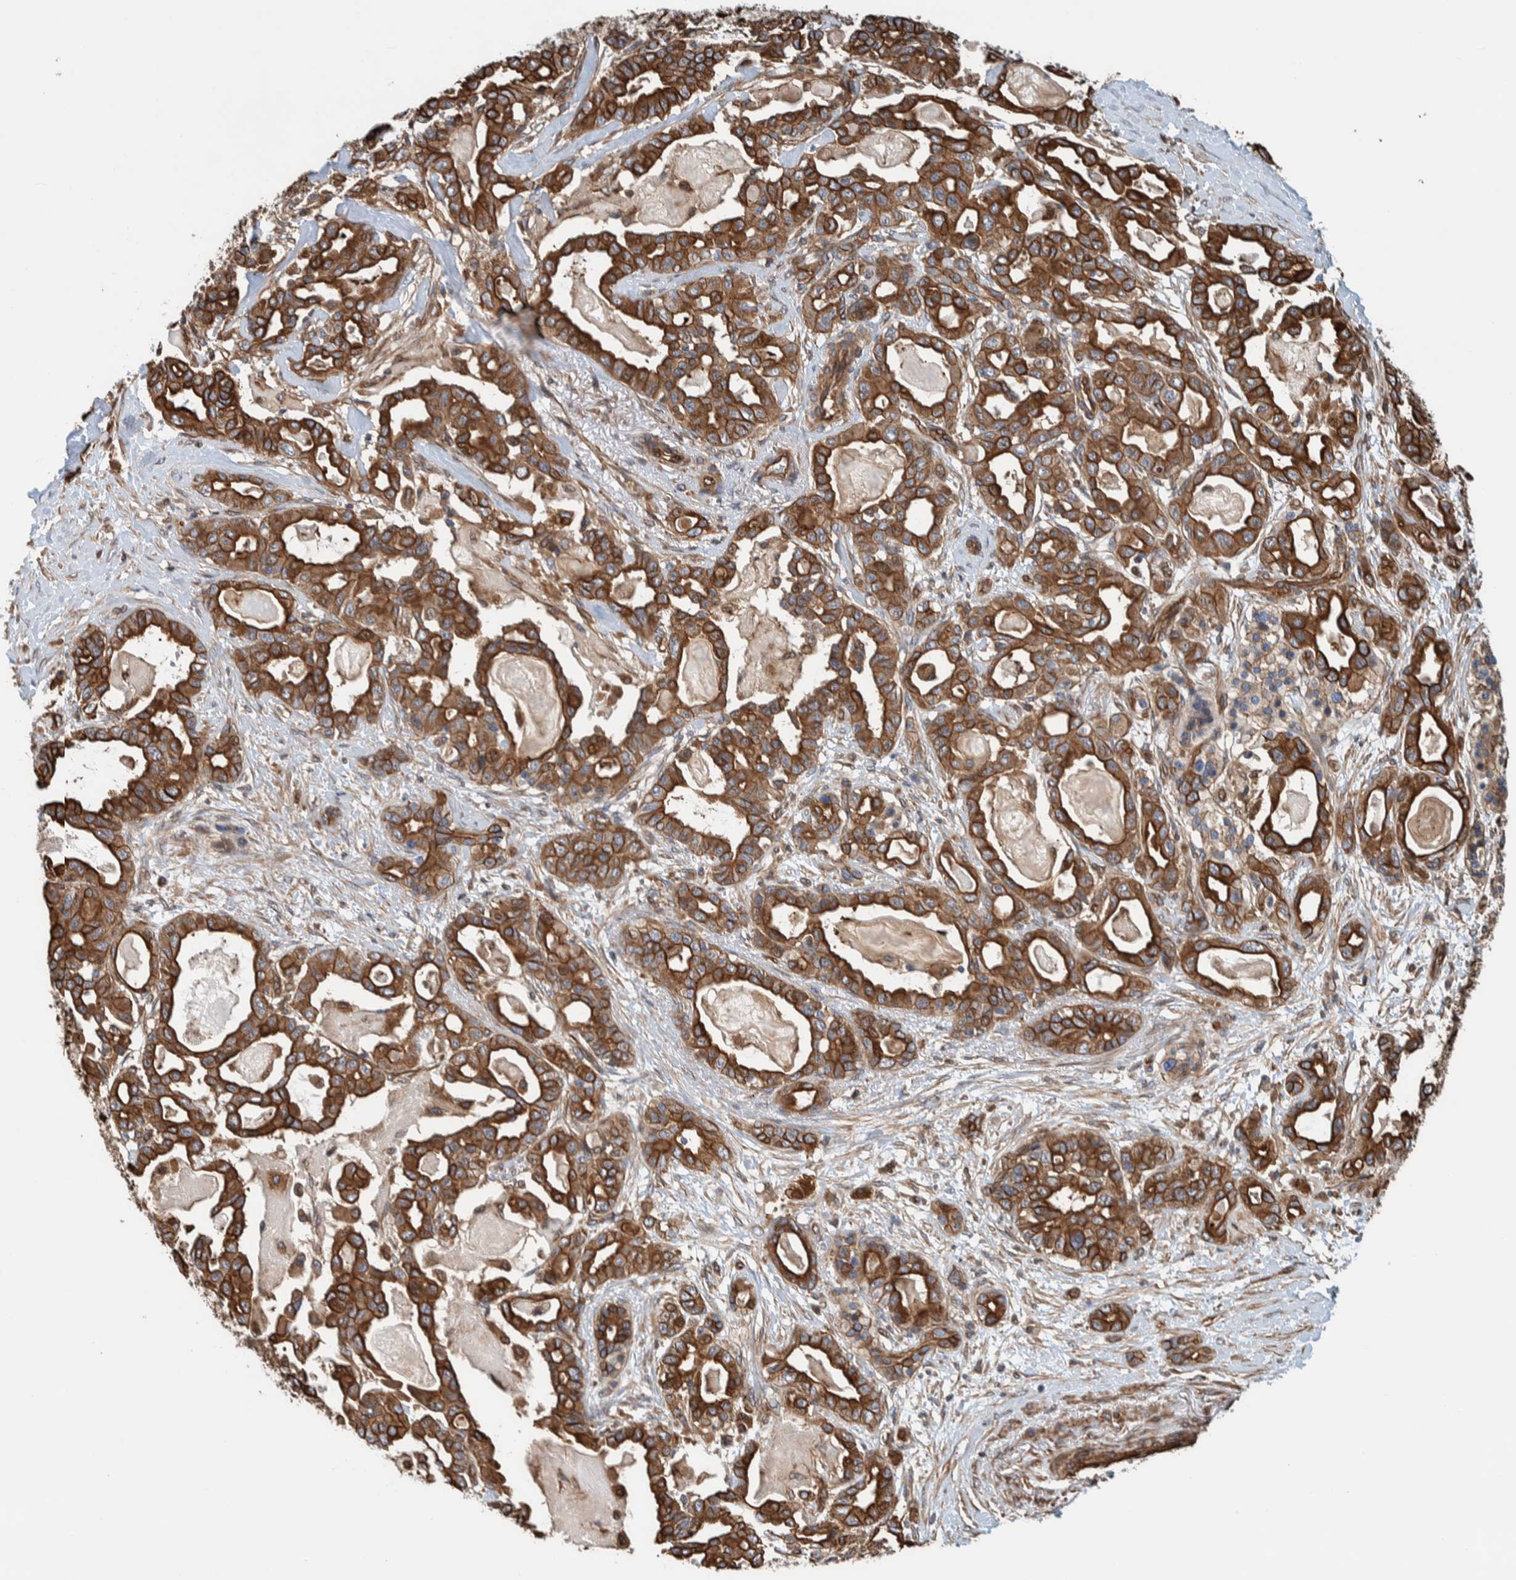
{"staining": {"intensity": "strong", "quantity": ">75%", "location": "cytoplasmic/membranous"}, "tissue": "pancreatic cancer", "cell_type": "Tumor cells", "image_type": "cancer", "snomed": [{"axis": "morphology", "description": "Adenocarcinoma, NOS"}, {"axis": "topography", "description": "Pancreas"}], "caption": "The immunohistochemical stain shows strong cytoplasmic/membranous expression in tumor cells of adenocarcinoma (pancreatic) tissue.", "gene": "PKD1L1", "patient": {"sex": "male", "age": 63}}